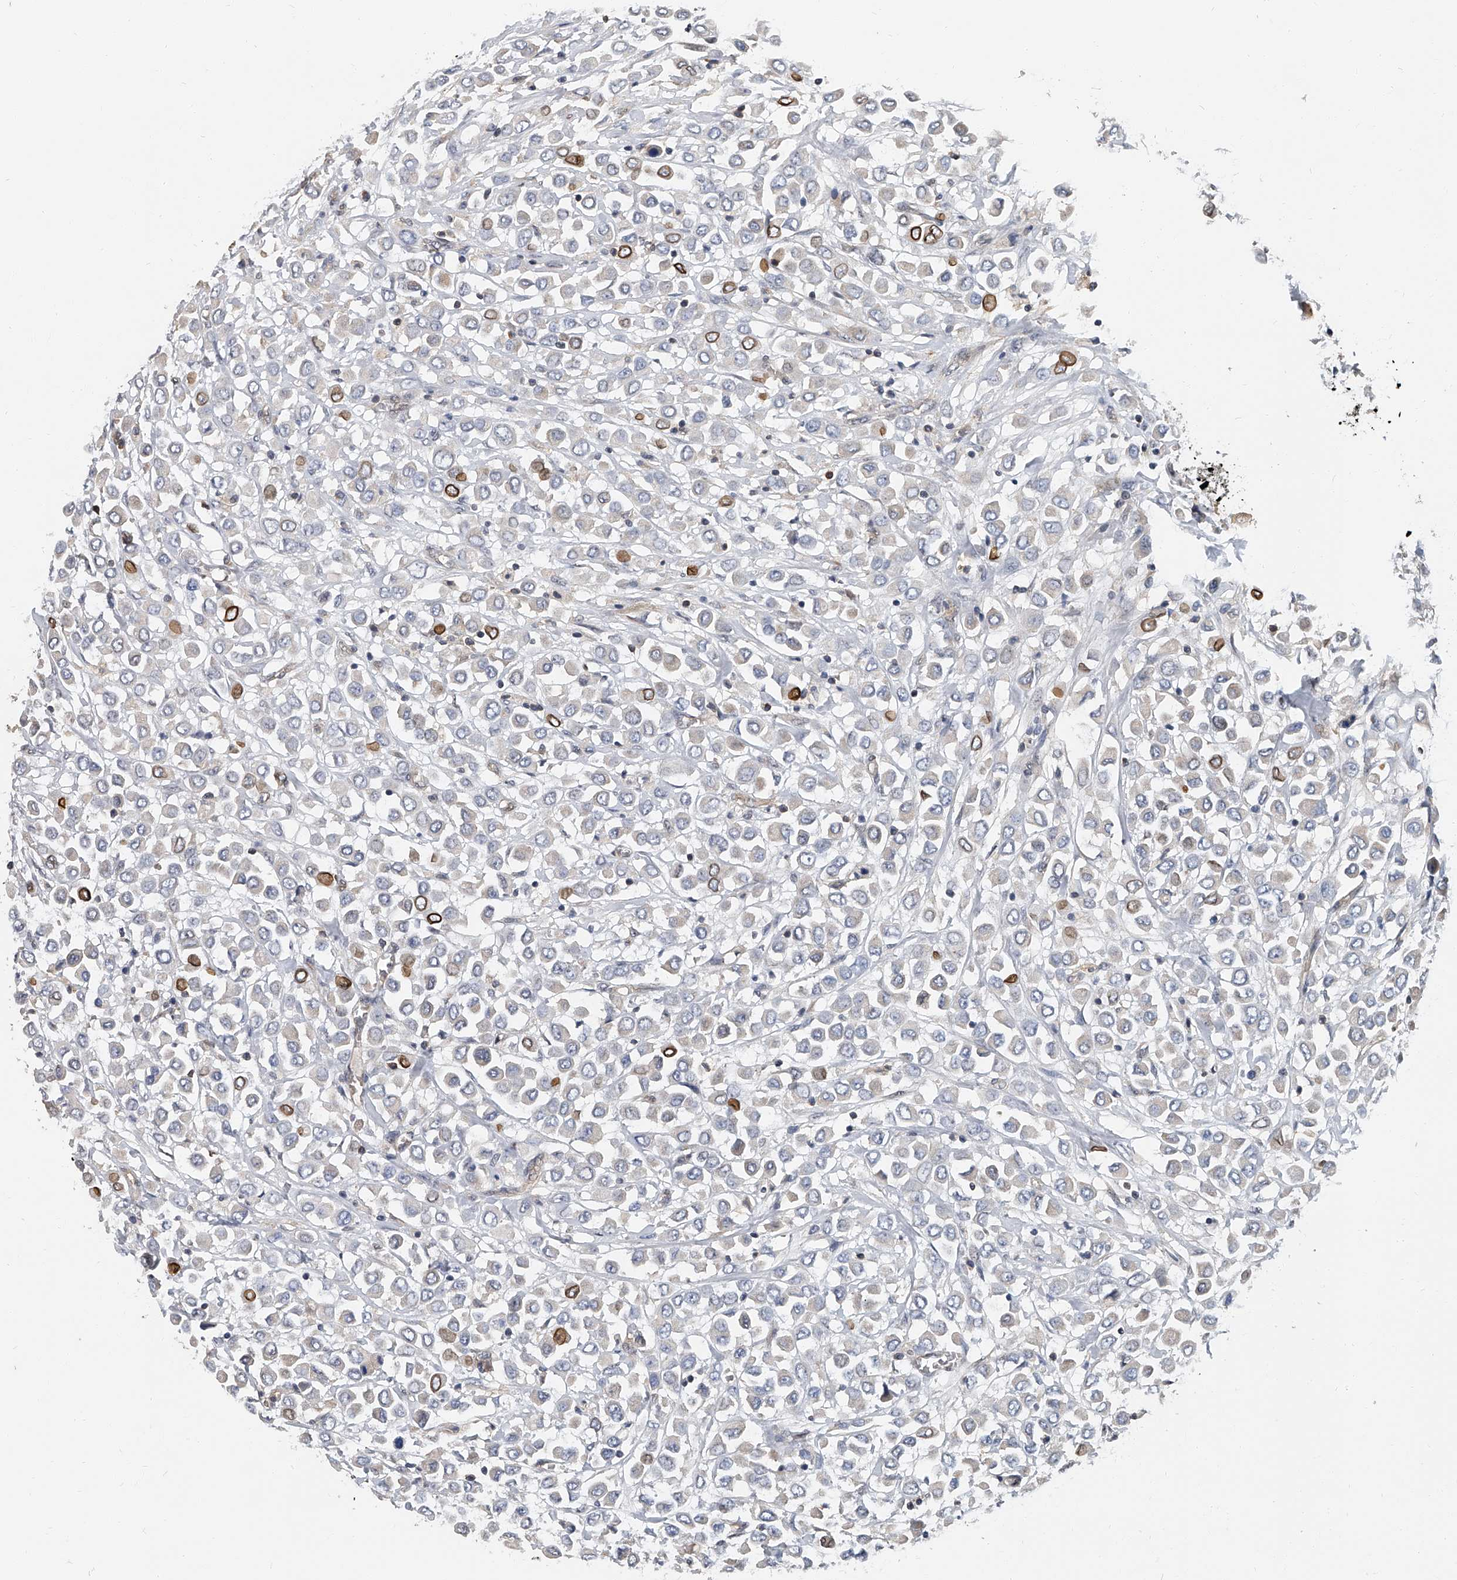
{"staining": {"intensity": "moderate", "quantity": "<25%", "location": "cytoplasmic/membranous"}, "tissue": "breast cancer", "cell_type": "Tumor cells", "image_type": "cancer", "snomed": [{"axis": "morphology", "description": "Duct carcinoma"}, {"axis": "topography", "description": "Breast"}], "caption": "Immunohistochemistry (IHC) histopathology image of neoplastic tissue: human invasive ductal carcinoma (breast) stained using immunohistochemistry demonstrates low levels of moderate protein expression localized specifically in the cytoplasmic/membranous of tumor cells, appearing as a cytoplasmic/membranous brown color.", "gene": "CD200", "patient": {"sex": "female", "age": 61}}